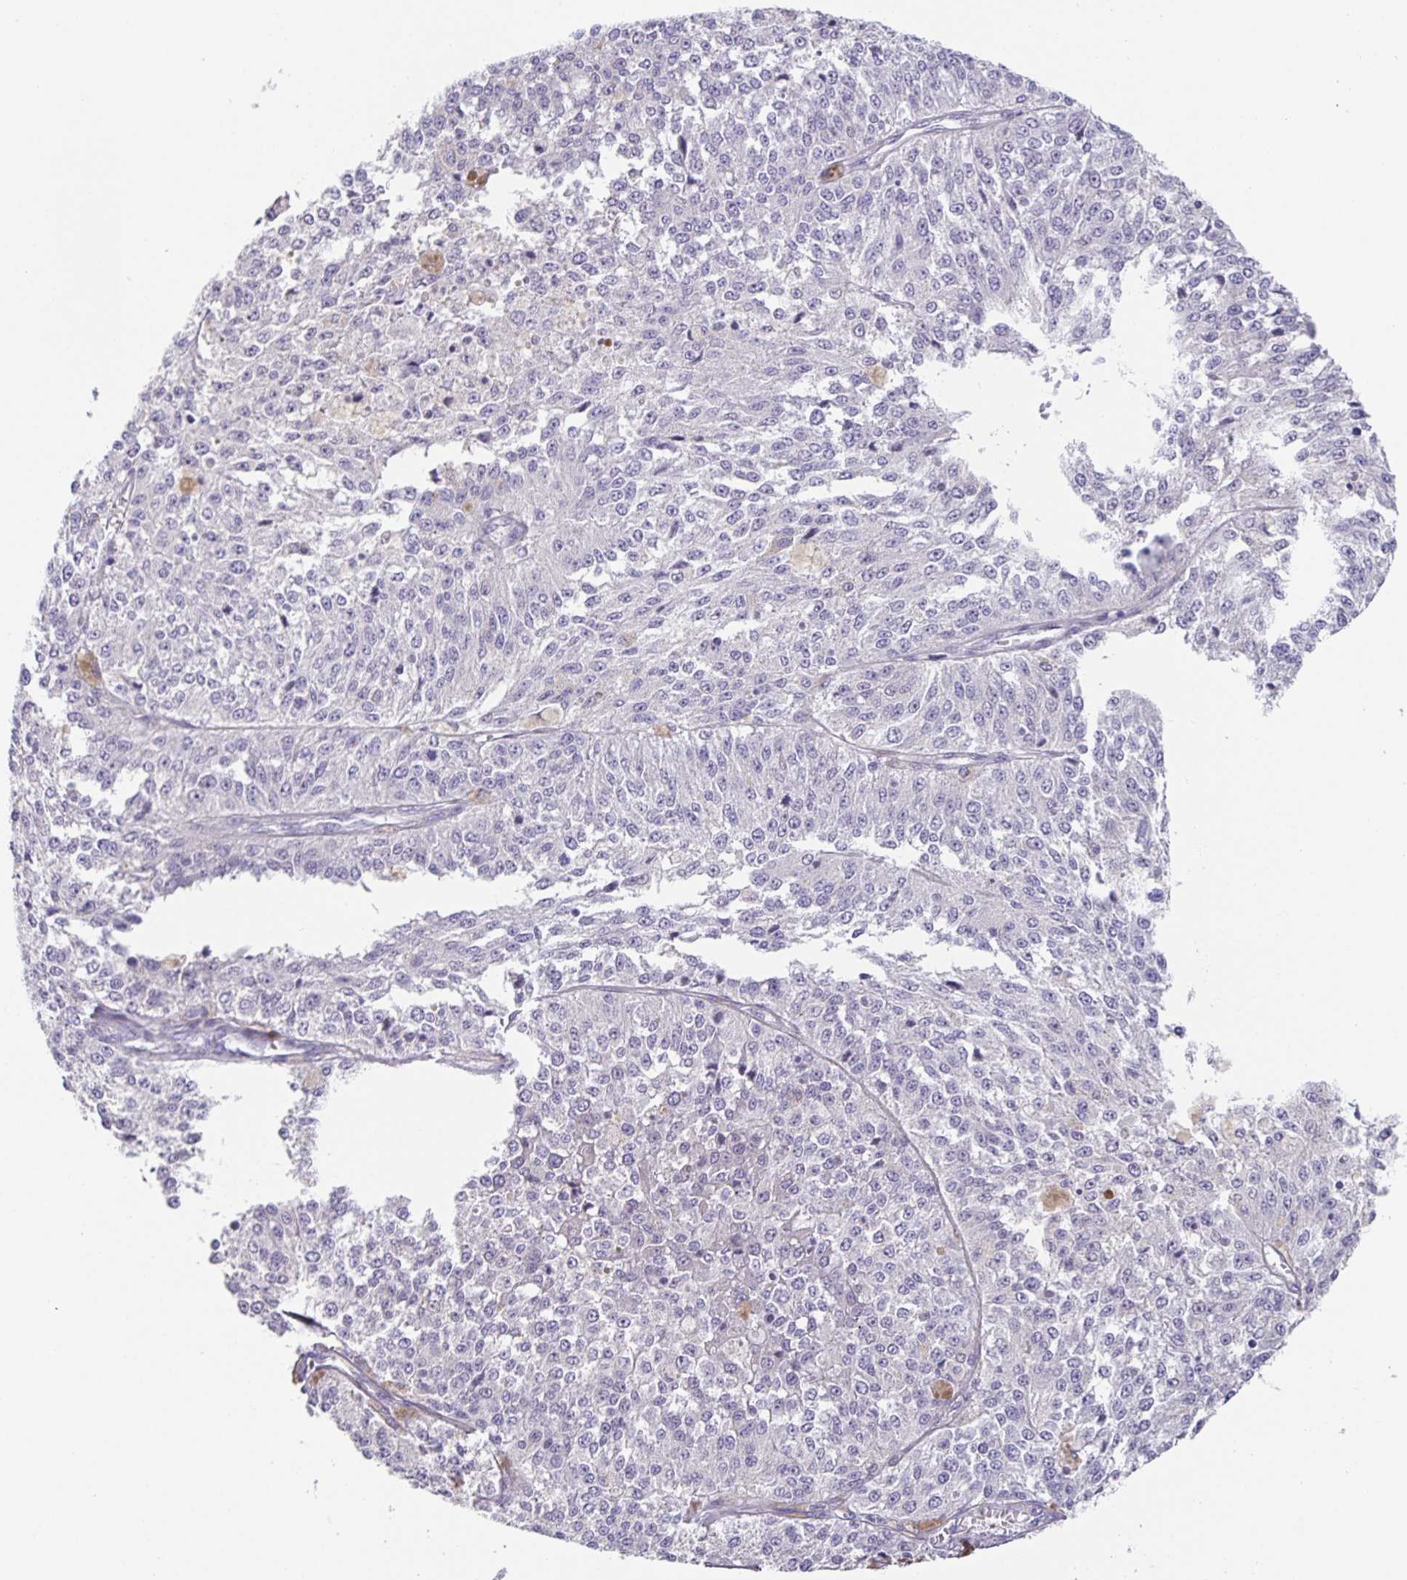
{"staining": {"intensity": "negative", "quantity": "none", "location": "none"}, "tissue": "melanoma", "cell_type": "Tumor cells", "image_type": "cancer", "snomed": [{"axis": "morphology", "description": "Malignant melanoma, Metastatic site"}, {"axis": "topography", "description": "Lymph node"}], "caption": "Immunohistochemistry image of human malignant melanoma (metastatic site) stained for a protein (brown), which demonstrates no expression in tumor cells. (Immunohistochemistry, brightfield microscopy, high magnification).", "gene": "PRR36", "patient": {"sex": "female", "age": 64}}